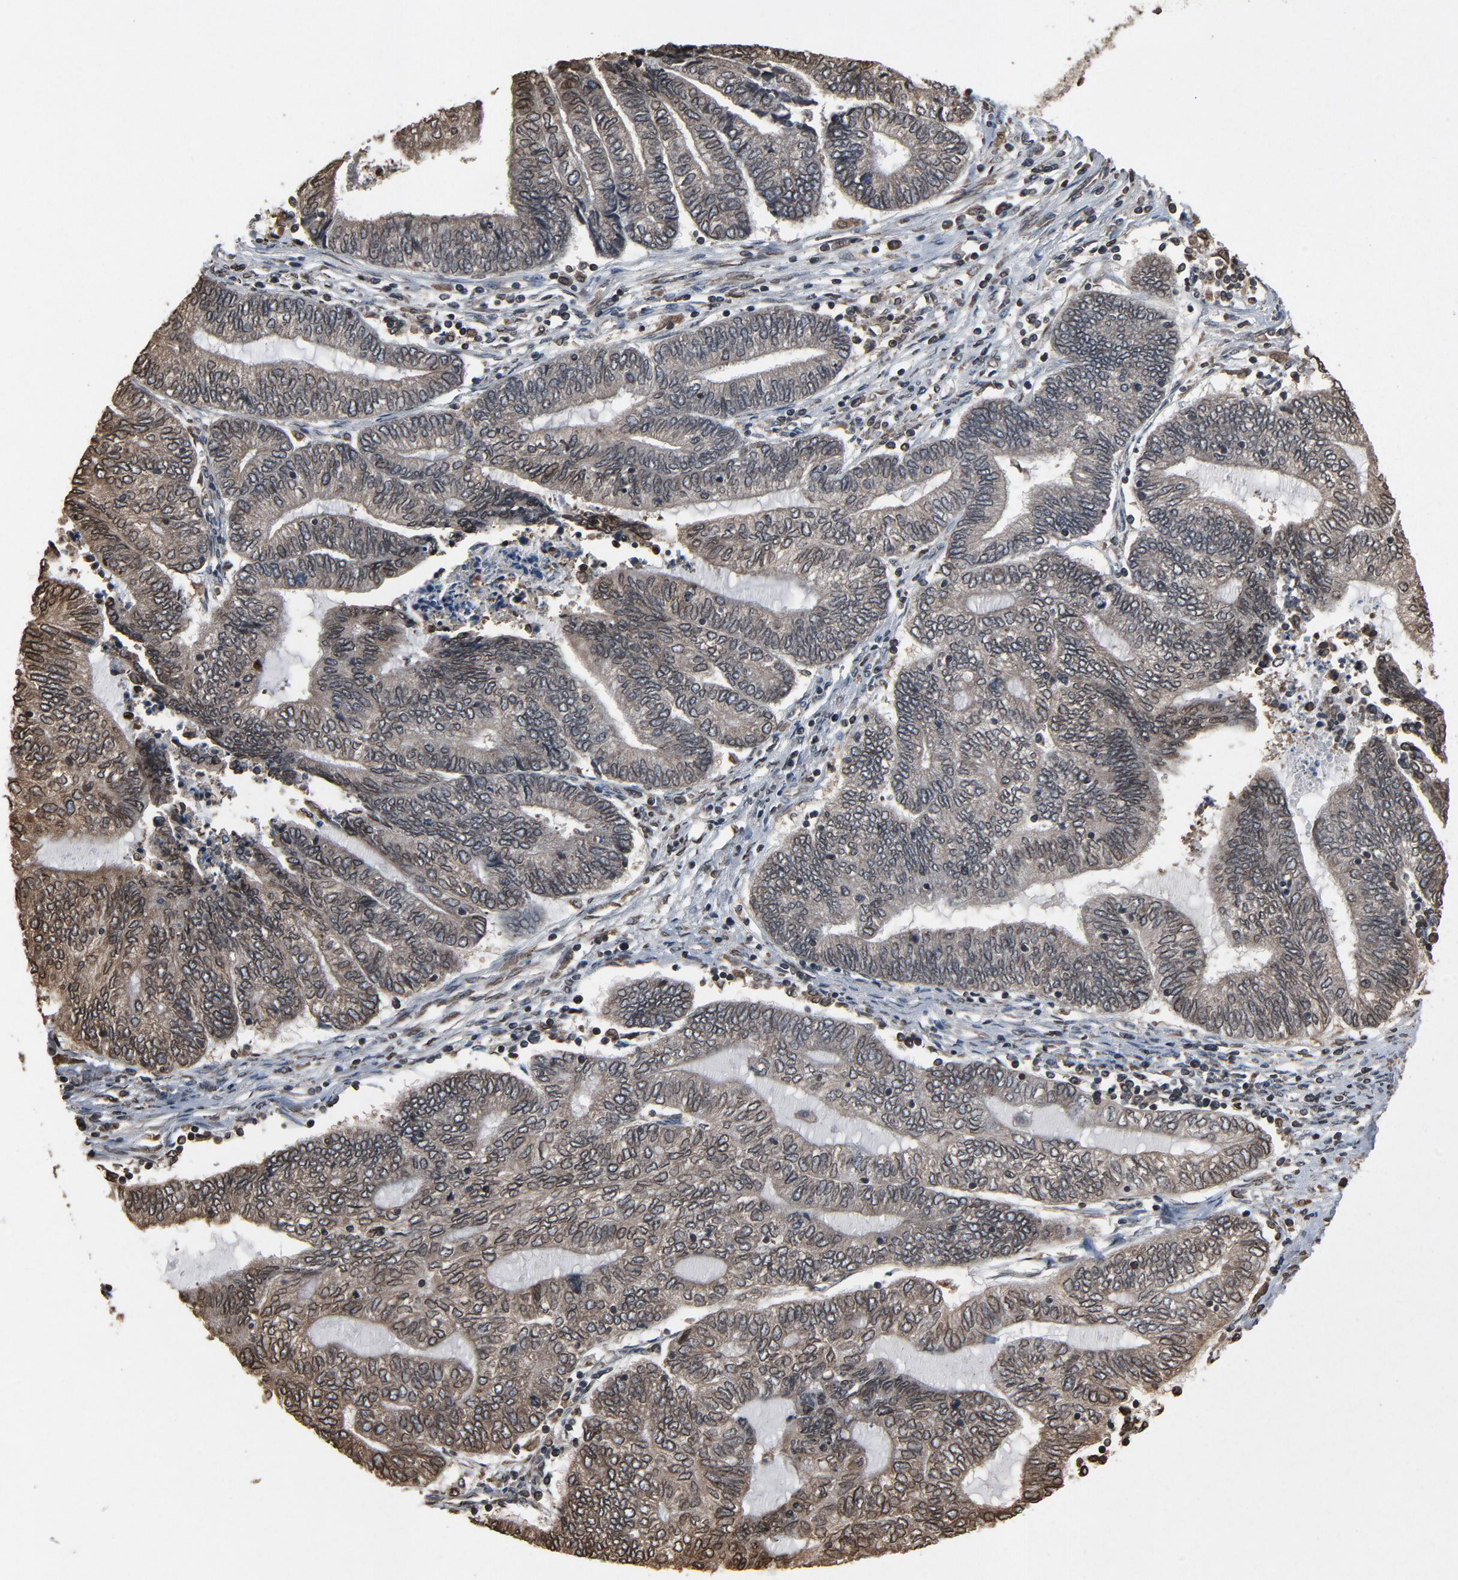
{"staining": {"intensity": "weak", "quantity": "25%-75%", "location": "cytoplasmic/membranous,nuclear"}, "tissue": "endometrial cancer", "cell_type": "Tumor cells", "image_type": "cancer", "snomed": [{"axis": "morphology", "description": "Adenocarcinoma, NOS"}, {"axis": "topography", "description": "Uterus"}, {"axis": "topography", "description": "Endometrium"}], "caption": "The immunohistochemical stain highlights weak cytoplasmic/membranous and nuclear expression in tumor cells of adenocarcinoma (endometrial) tissue.", "gene": "UBE2D1", "patient": {"sex": "female", "age": 70}}